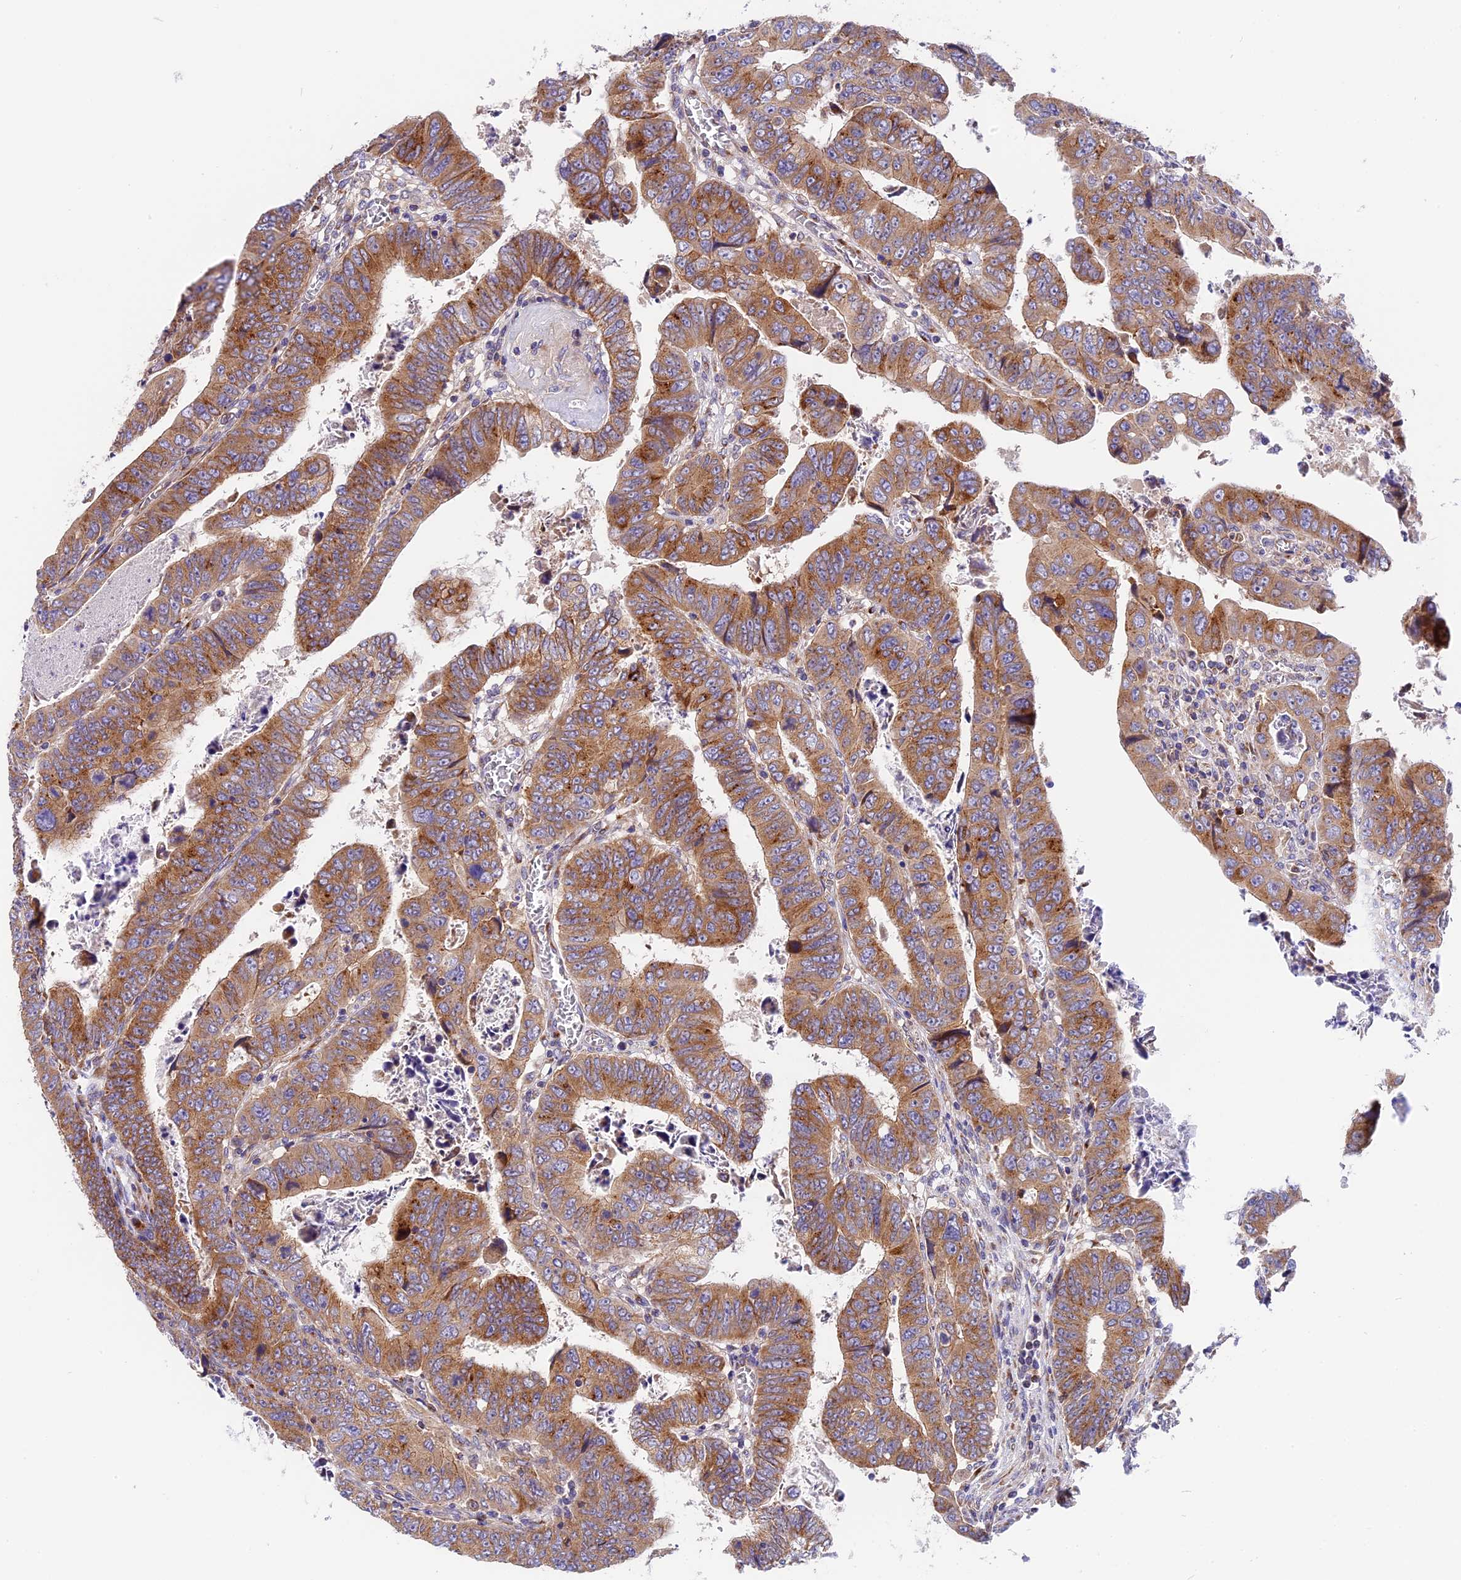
{"staining": {"intensity": "strong", "quantity": ">75%", "location": "cytoplasmic/membranous"}, "tissue": "colorectal cancer", "cell_type": "Tumor cells", "image_type": "cancer", "snomed": [{"axis": "morphology", "description": "Normal tissue, NOS"}, {"axis": "morphology", "description": "Adenocarcinoma, NOS"}, {"axis": "topography", "description": "Rectum"}], "caption": "Tumor cells display high levels of strong cytoplasmic/membranous expression in approximately >75% of cells in adenocarcinoma (colorectal).", "gene": "MRAS", "patient": {"sex": "female", "age": 65}}